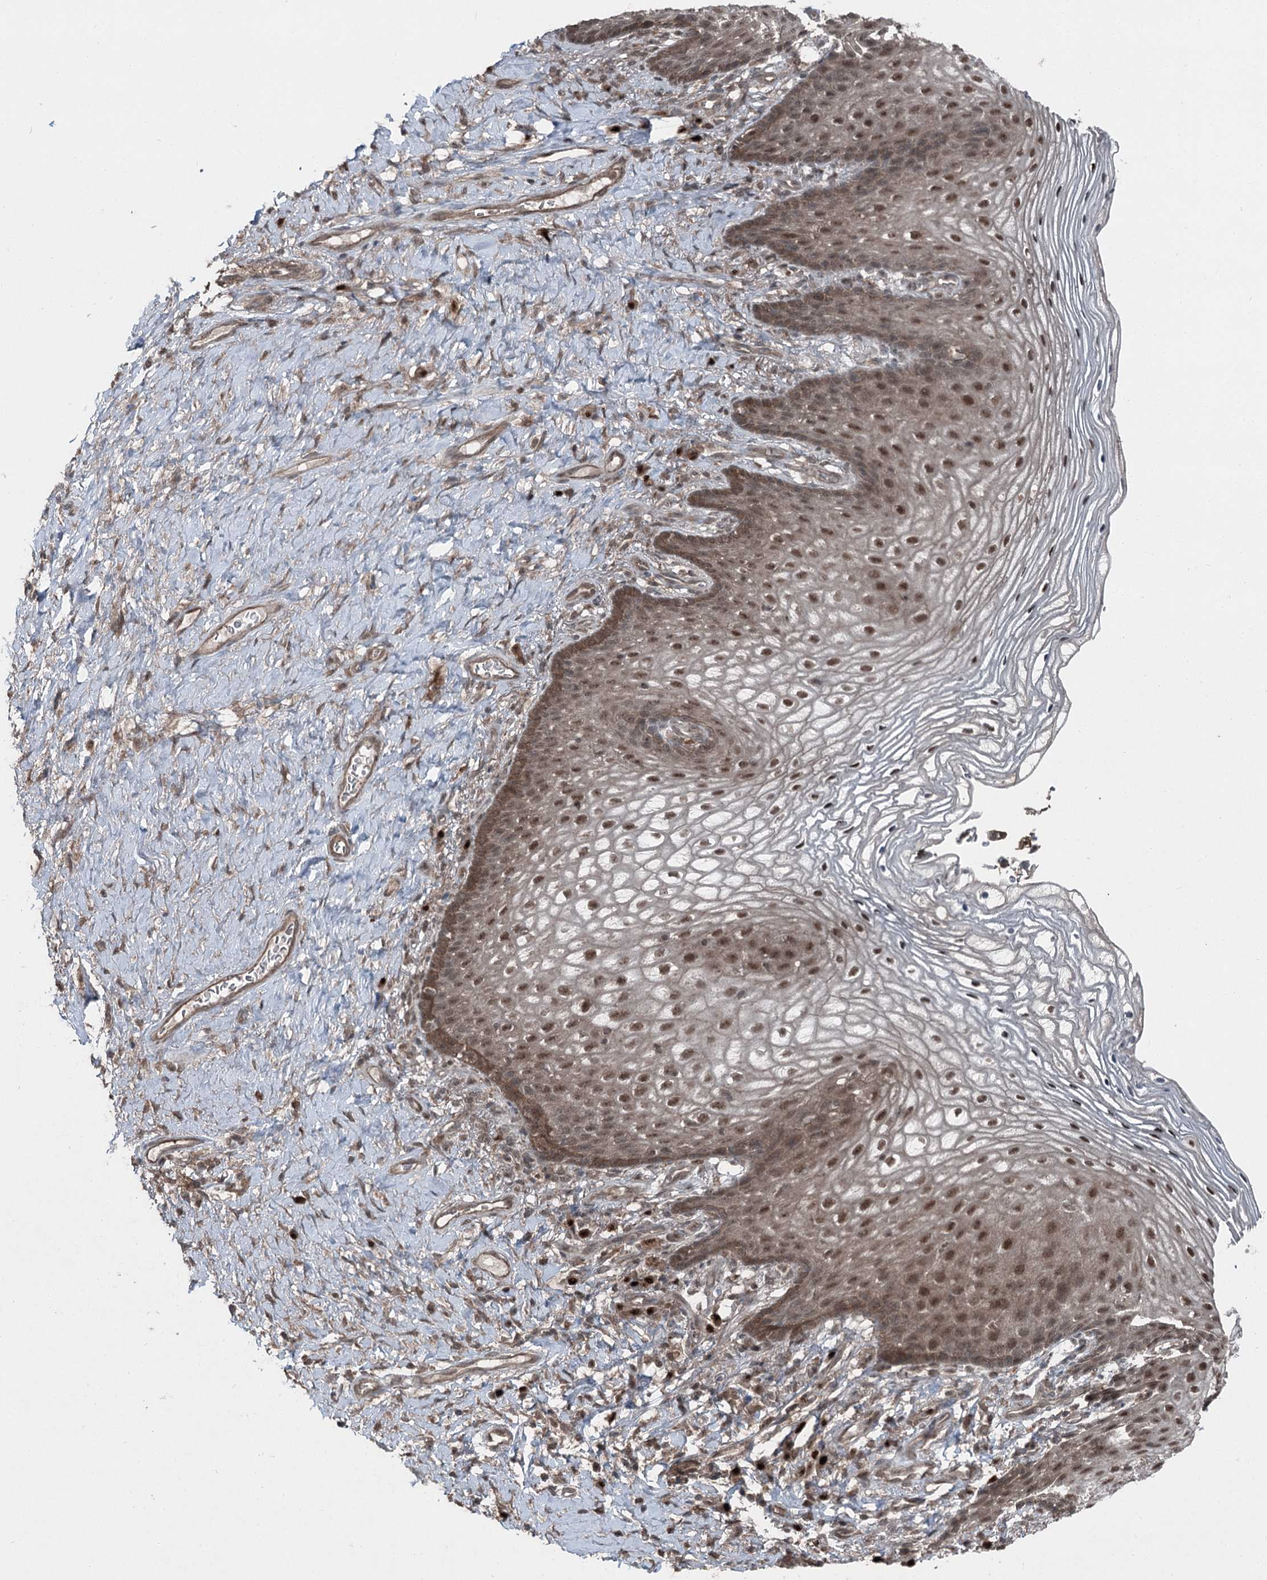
{"staining": {"intensity": "moderate", "quantity": ">75%", "location": "cytoplasmic/membranous,nuclear"}, "tissue": "vagina", "cell_type": "Squamous epithelial cells", "image_type": "normal", "snomed": [{"axis": "morphology", "description": "Normal tissue, NOS"}, {"axis": "topography", "description": "Vagina"}], "caption": "Protein staining by immunohistochemistry displays moderate cytoplasmic/membranous,nuclear expression in approximately >75% of squamous epithelial cells in unremarkable vagina. (DAB (3,3'-diaminobenzidine) = brown stain, brightfield microscopy at high magnification).", "gene": "BORCS7", "patient": {"sex": "female", "age": 60}}